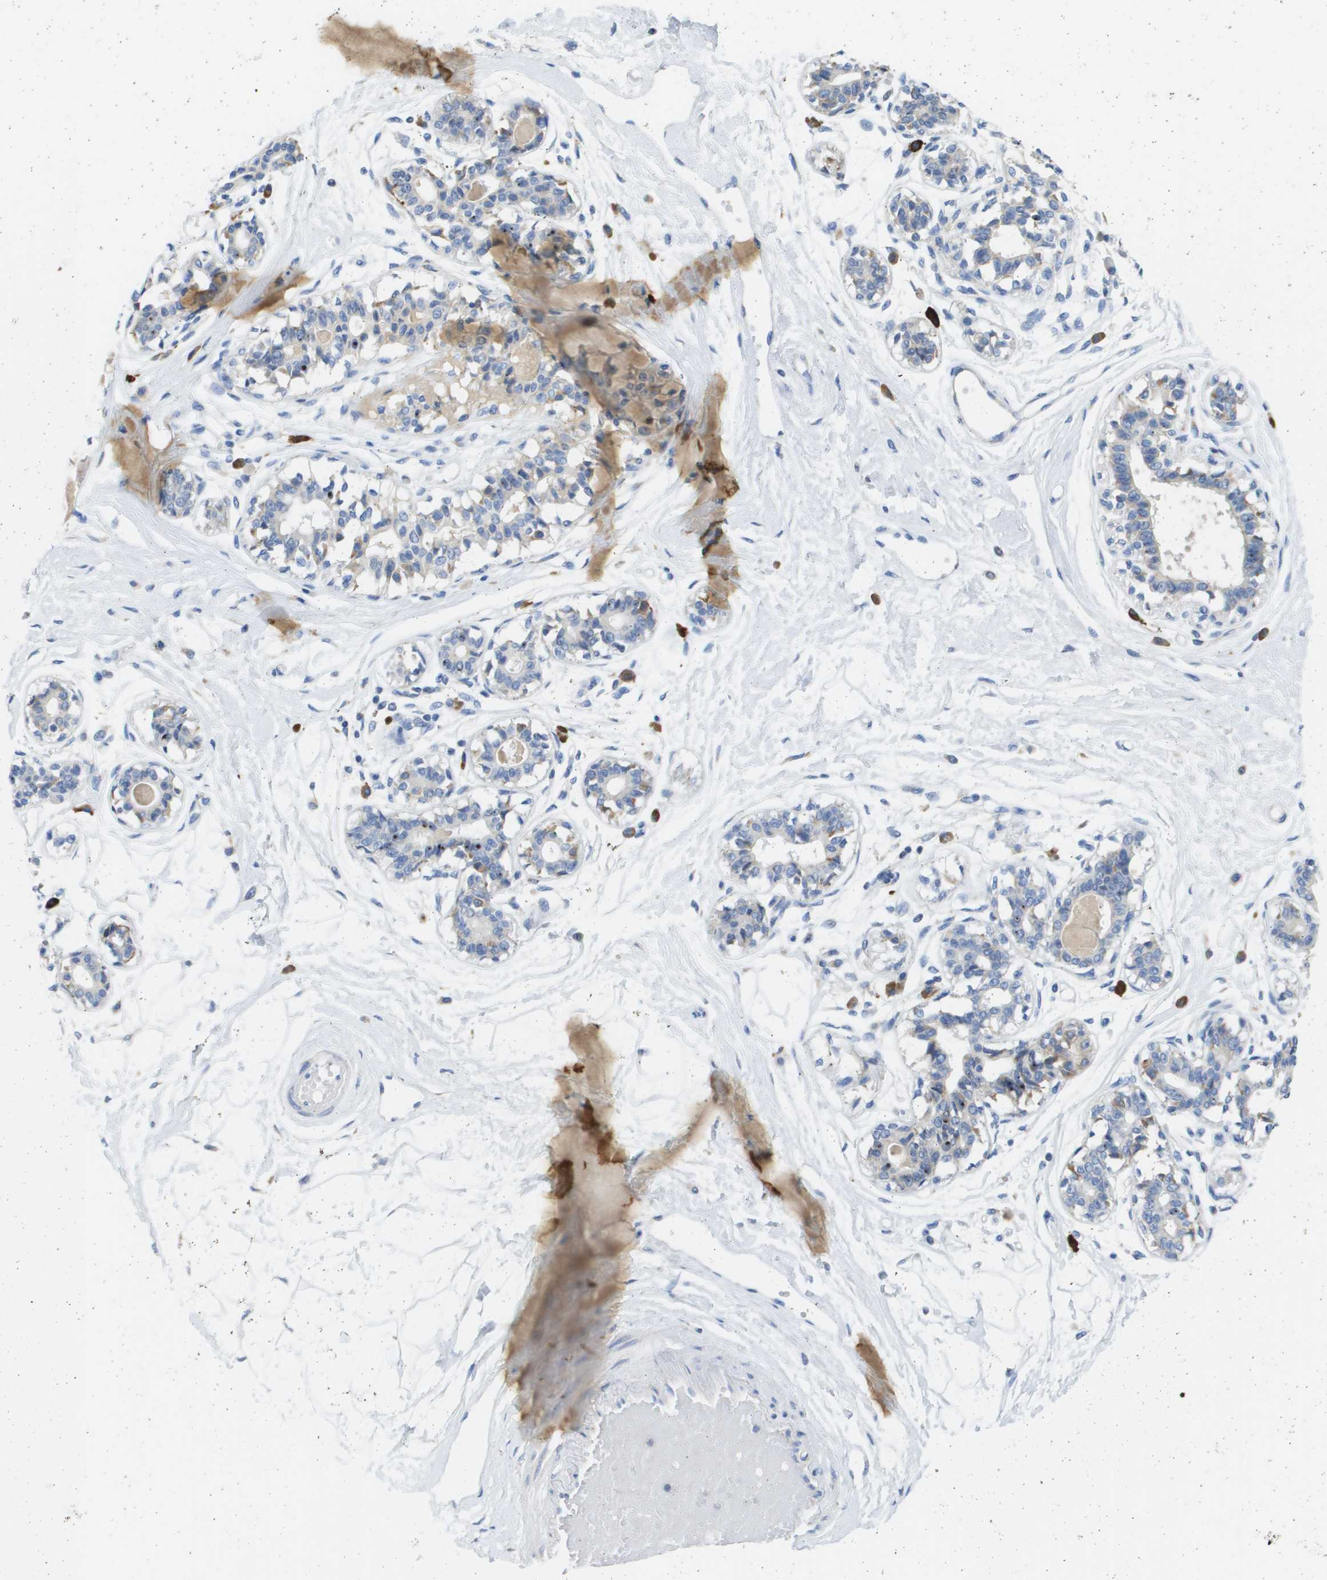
{"staining": {"intensity": "negative", "quantity": "none", "location": "none"}, "tissue": "breast", "cell_type": "Adipocytes", "image_type": "normal", "snomed": [{"axis": "morphology", "description": "Normal tissue, NOS"}, {"axis": "topography", "description": "Breast"}], "caption": "The photomicrograph exhibits no significant expression in adipocytes of breast.", "gene": "SDR42E1", "patient": {"sex": "female", "age": 45}}